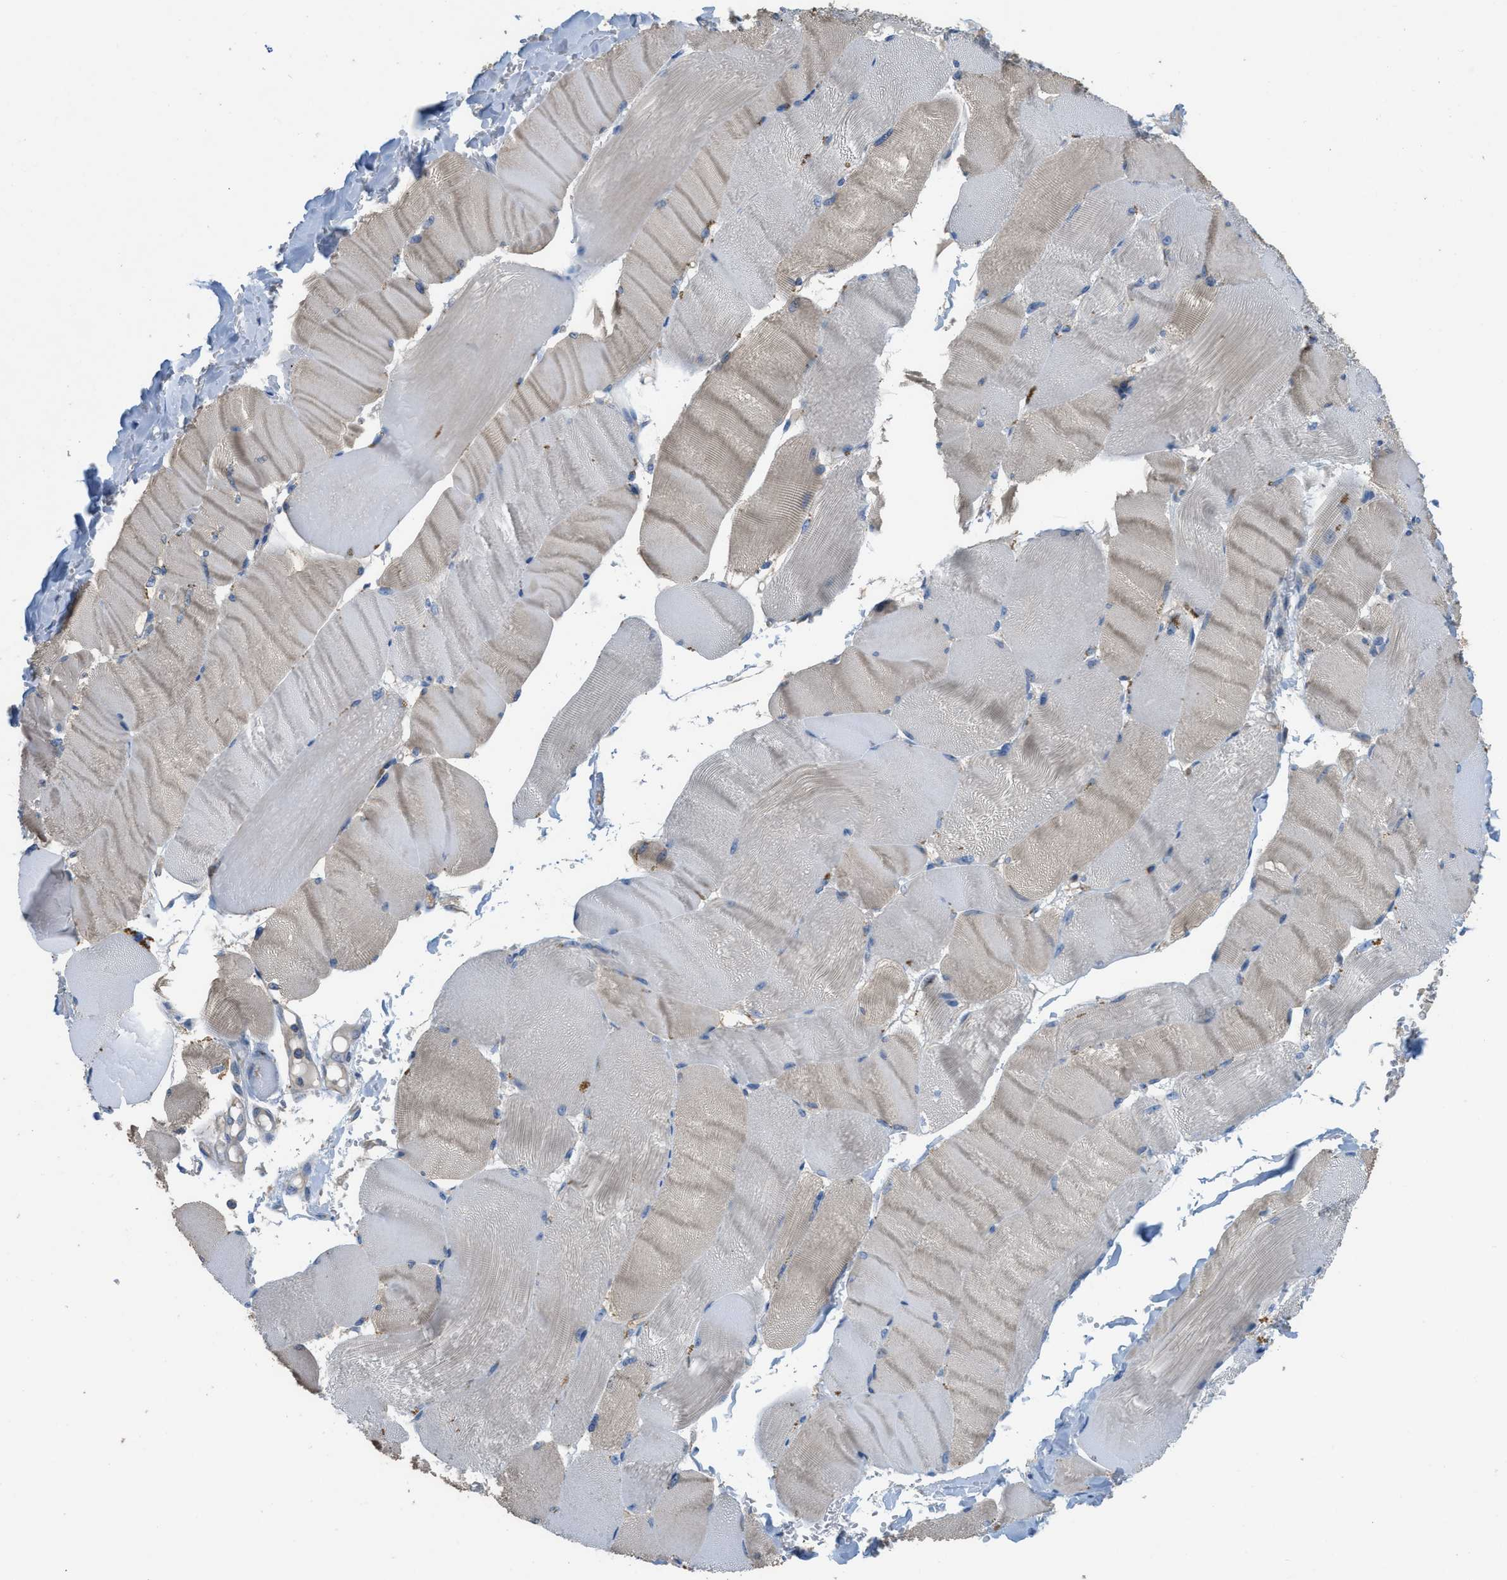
{"staining": {"intensity": "weak", "quantity": "25%-75%", "location": "cytoplasmic/membranous"}, "tissue": "skeletal muscle", "cell_type": "Myocytes", "image_type": "normal", "snomed": [{"axis": "morphology", "description": "Normal tissue, NOS"}, {"axis": "topography", "description": "Skin"}, {"axis": "topography", "description": "Skeletal muscle"}], "caption": "Protein analysis of unremarkable skeletal muscle displays weak cytoplasmic/membranous expression in about 25%-75% of myocytes. The staining is performed using DAB brown chromogen to label protein expression. The nuclei are counter-stained blue using hematoxylin.", "gene": "UBA5", "patient": {"sex": "male", "age": 83}}